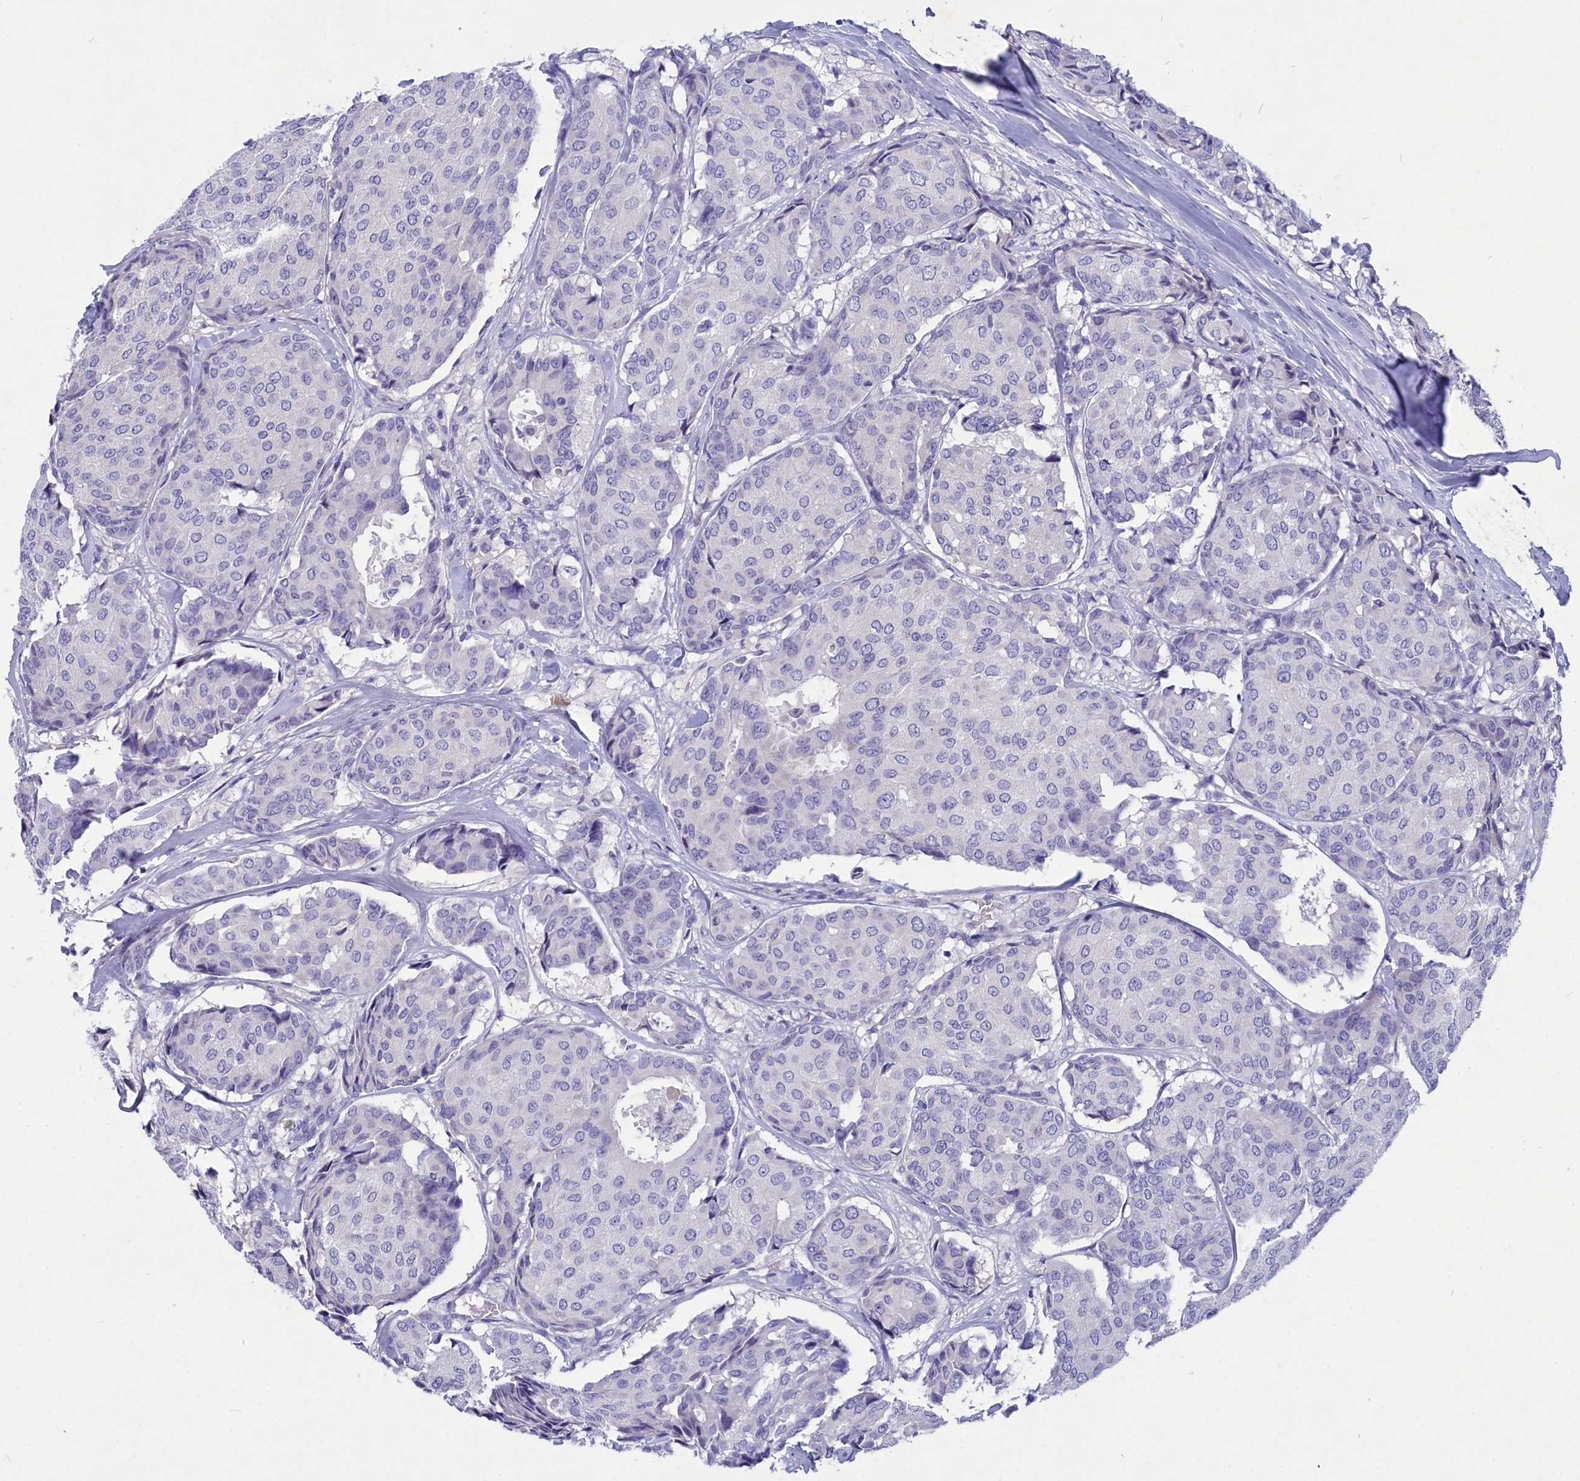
{"staining": {"intensity": "negative", "quantity": "none", "location": "none"}, "tissue": "breast cancer", "cell_type": "Tumor cells", "image_type": "cancer", "snomed": [{"axis": "morphology", "description": "Duct carcinoma"}, {"axis": "topography", "description": "Breast"}], "caption": "Immunohistochemistry of human infiltrating ductal carcinoma (breast) shows no expression in tumor cells.", "gene": "DEFB119", "patient": {"sex": "female", "age": 75}}